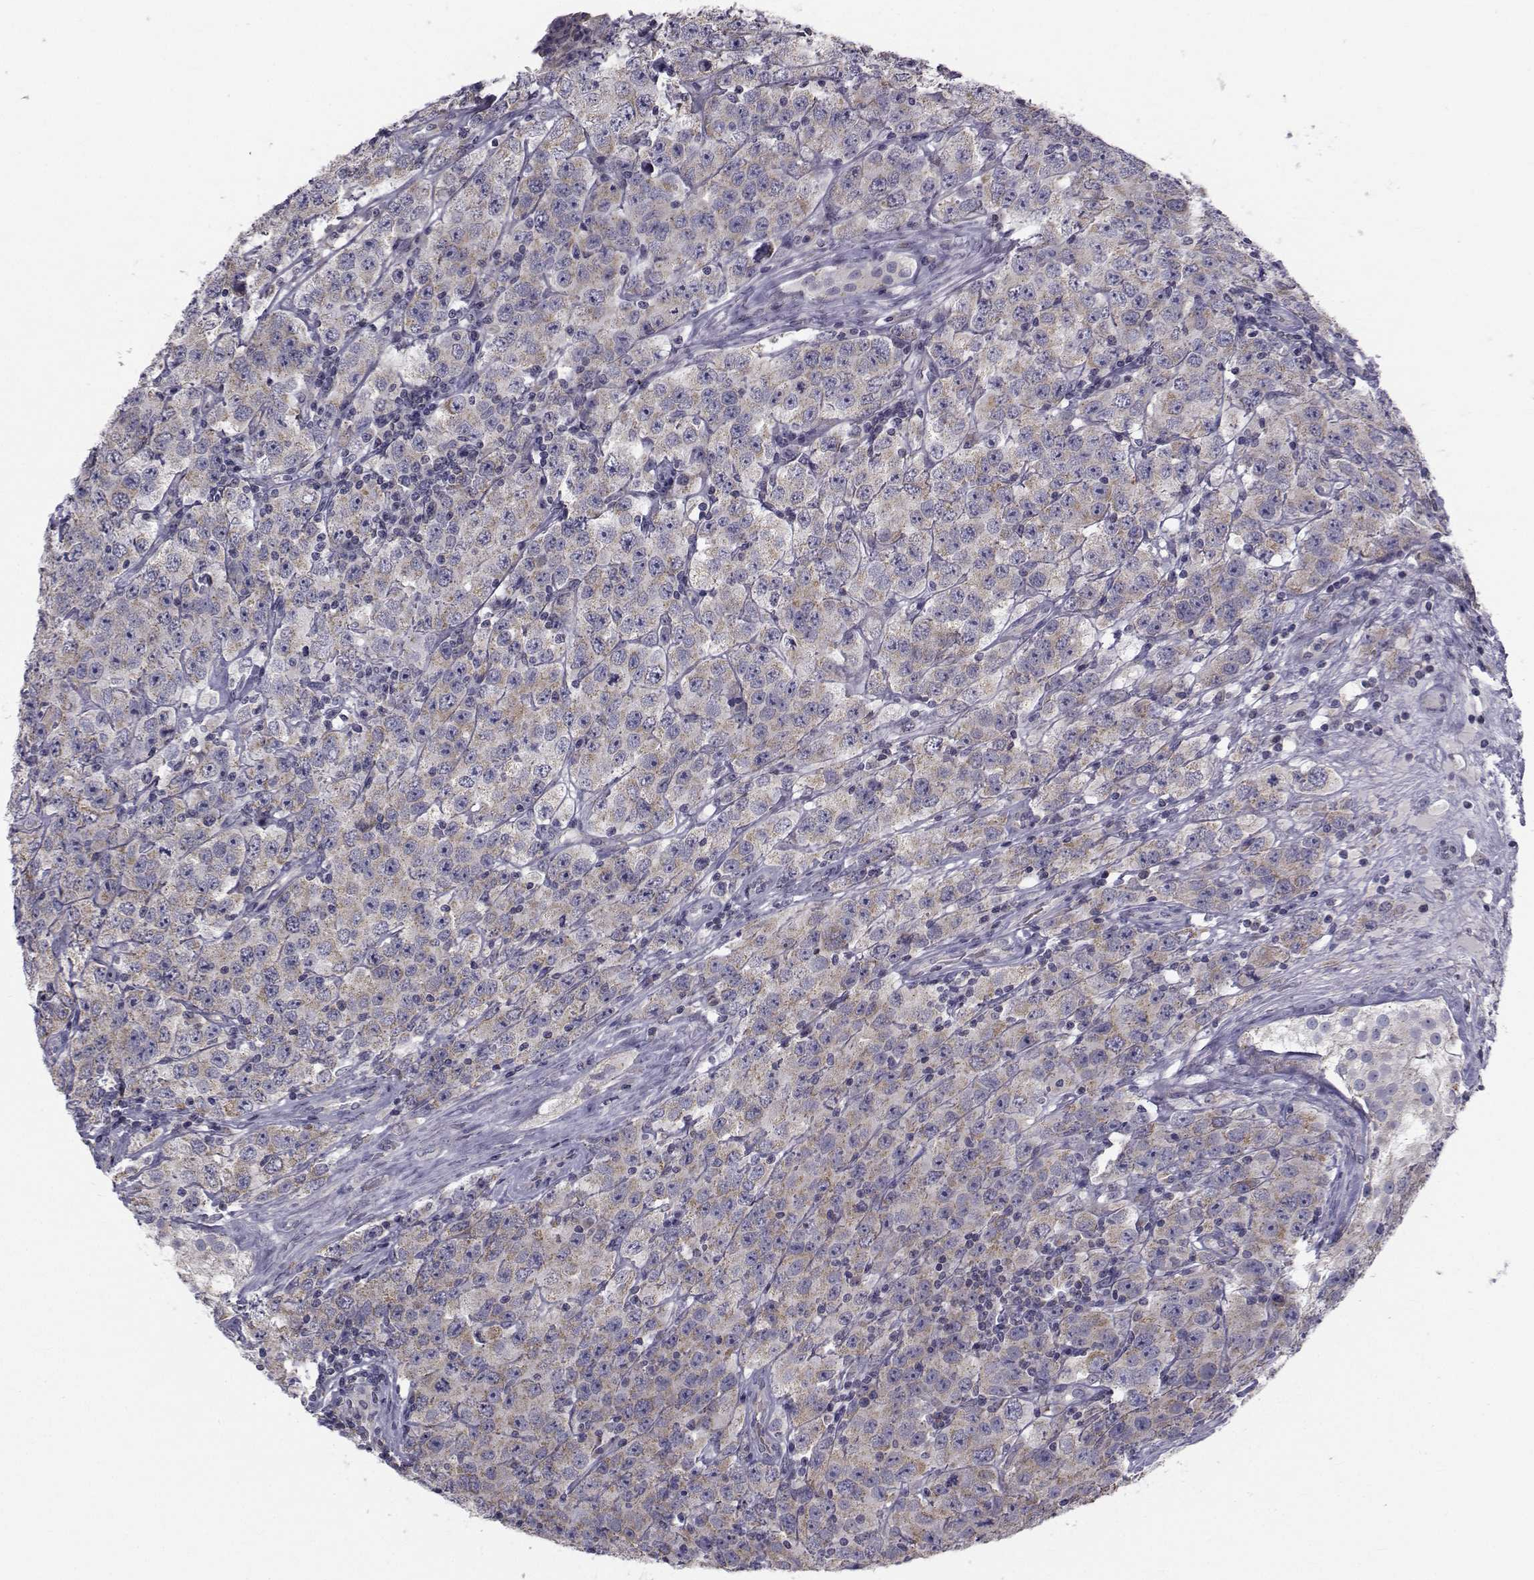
{"staining": {"intensity": "weak", "quantity": "25%-75%", "location": "cytoplasmic/membranous"}, "tissue": "testis cancer", "cell_type": "Tumor cells", "image_type": "cancer", "snomed": [{"axis": "morphology", "description": "Seminoma, NOS"}, {"axis": "topography", "description": "Testis"}], "caption": "A brown stain shows weak cytoplasmic/membranous positivity of a protein in human seminoma (testis) tumor cells.", "gene": "ANGPT1", "patient": {"sex": "male", "age": 52}}